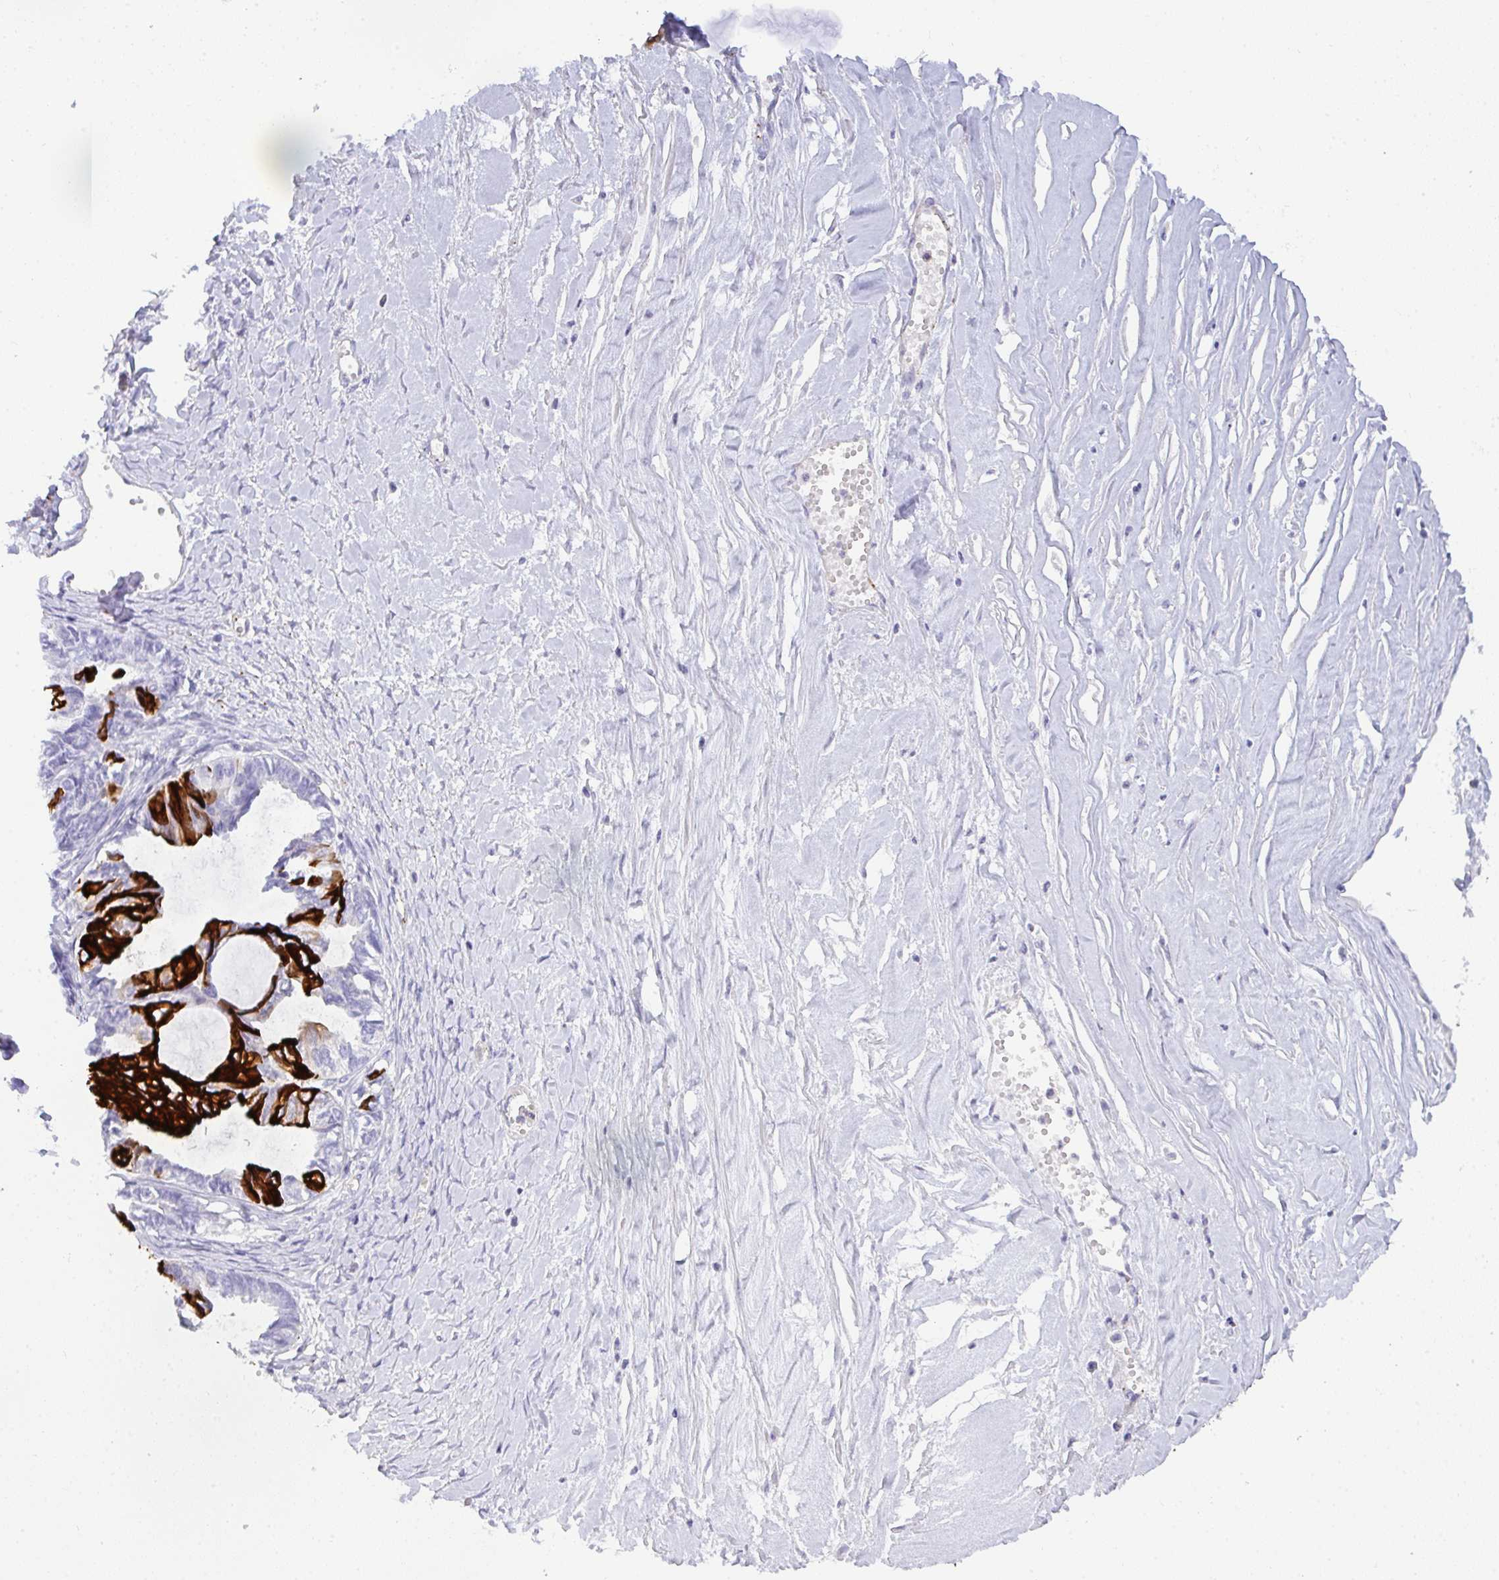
{"staining": {"intensity": "strong", "quantity": "25%-75%", "location": "cytoplasmic/membranous"}, "tissue": "ovarian cancer", "cell_type": "Tumor cells", "image_type": "cancer", "snomed": [{"axis": "morphology", "description": "Cystadenocarcinoma, mucinous, NOS"}, {"axis": "topography", "description": "Ovary"}], "caption": "This micrograph reveals ovarian mucinous cystadenocarcinoma stained with immunohistochemistry to label a protein in brown. The cytoplasmic/membranous of tumor cells show strong positivity for the protein. Nuclei are counter-stained blue.", "gene": "TNFAIP8", "patient": {"sex": "female", "age": 61}}